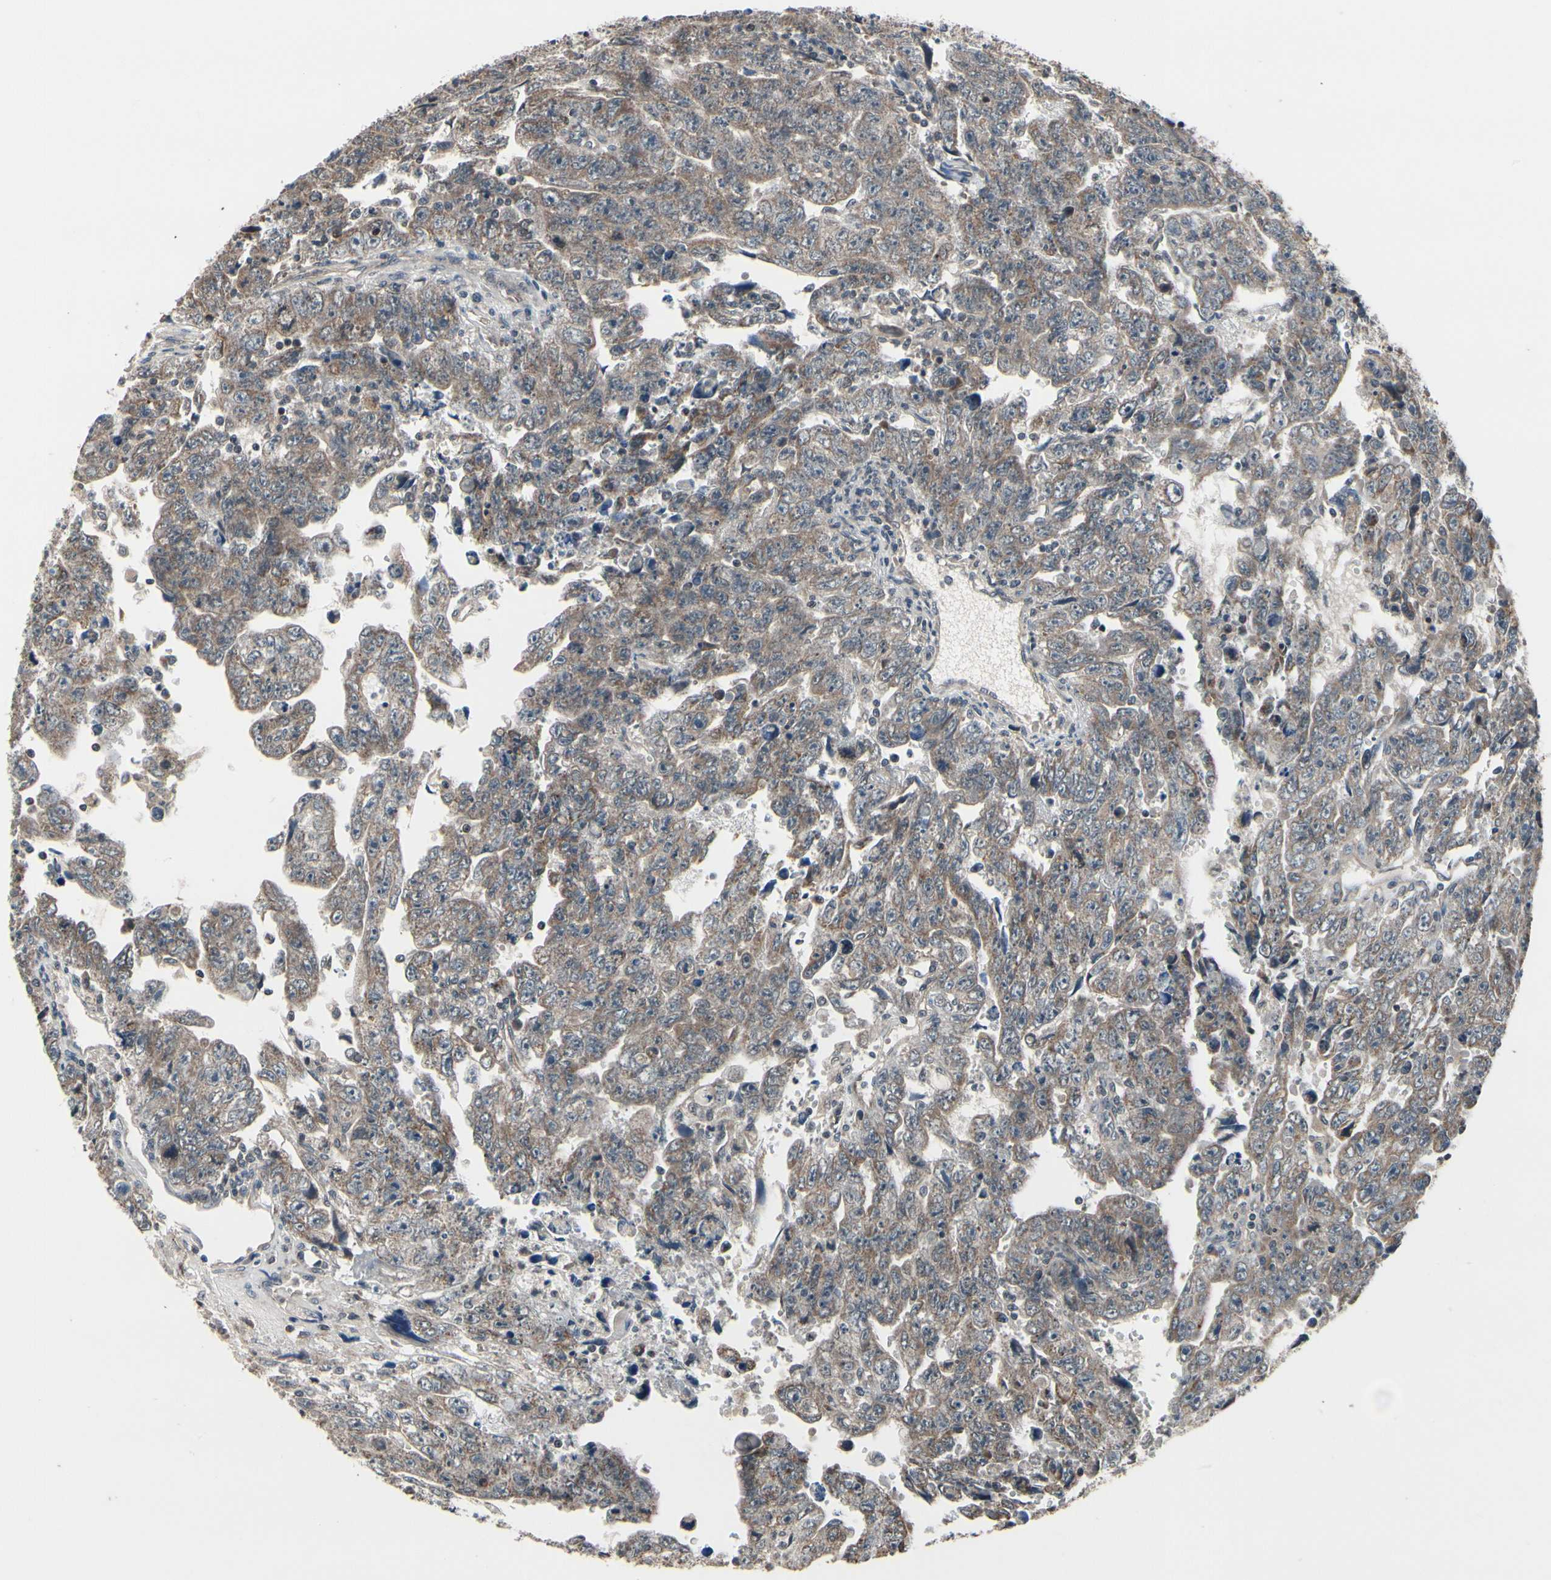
{"staining": {"intensity": "moderate", "quantity": ">75%", "location": "cytoplasmic/membranous"}, "tissue": "testis cancer", "cell_type": "Tumor cells", "image_type": "cancer", "snomed": [{"axis": "morphology", "description": "Carcinoma, Embryonal, NOS"}, {"axis": "topography", "description": "Testis"}], "caption": "Protein analysis of testis embryonal carcinoma tissue demonstrates moderate cytoplasmic/membranous staining in about >75% of tumor cells. (DAB (3,3'-diaminobenzidine) = brown stain, brightfield microscopy at high magnification).", "gene": "MBTPS2", "patient": {"sex": "male", "age": 28}}